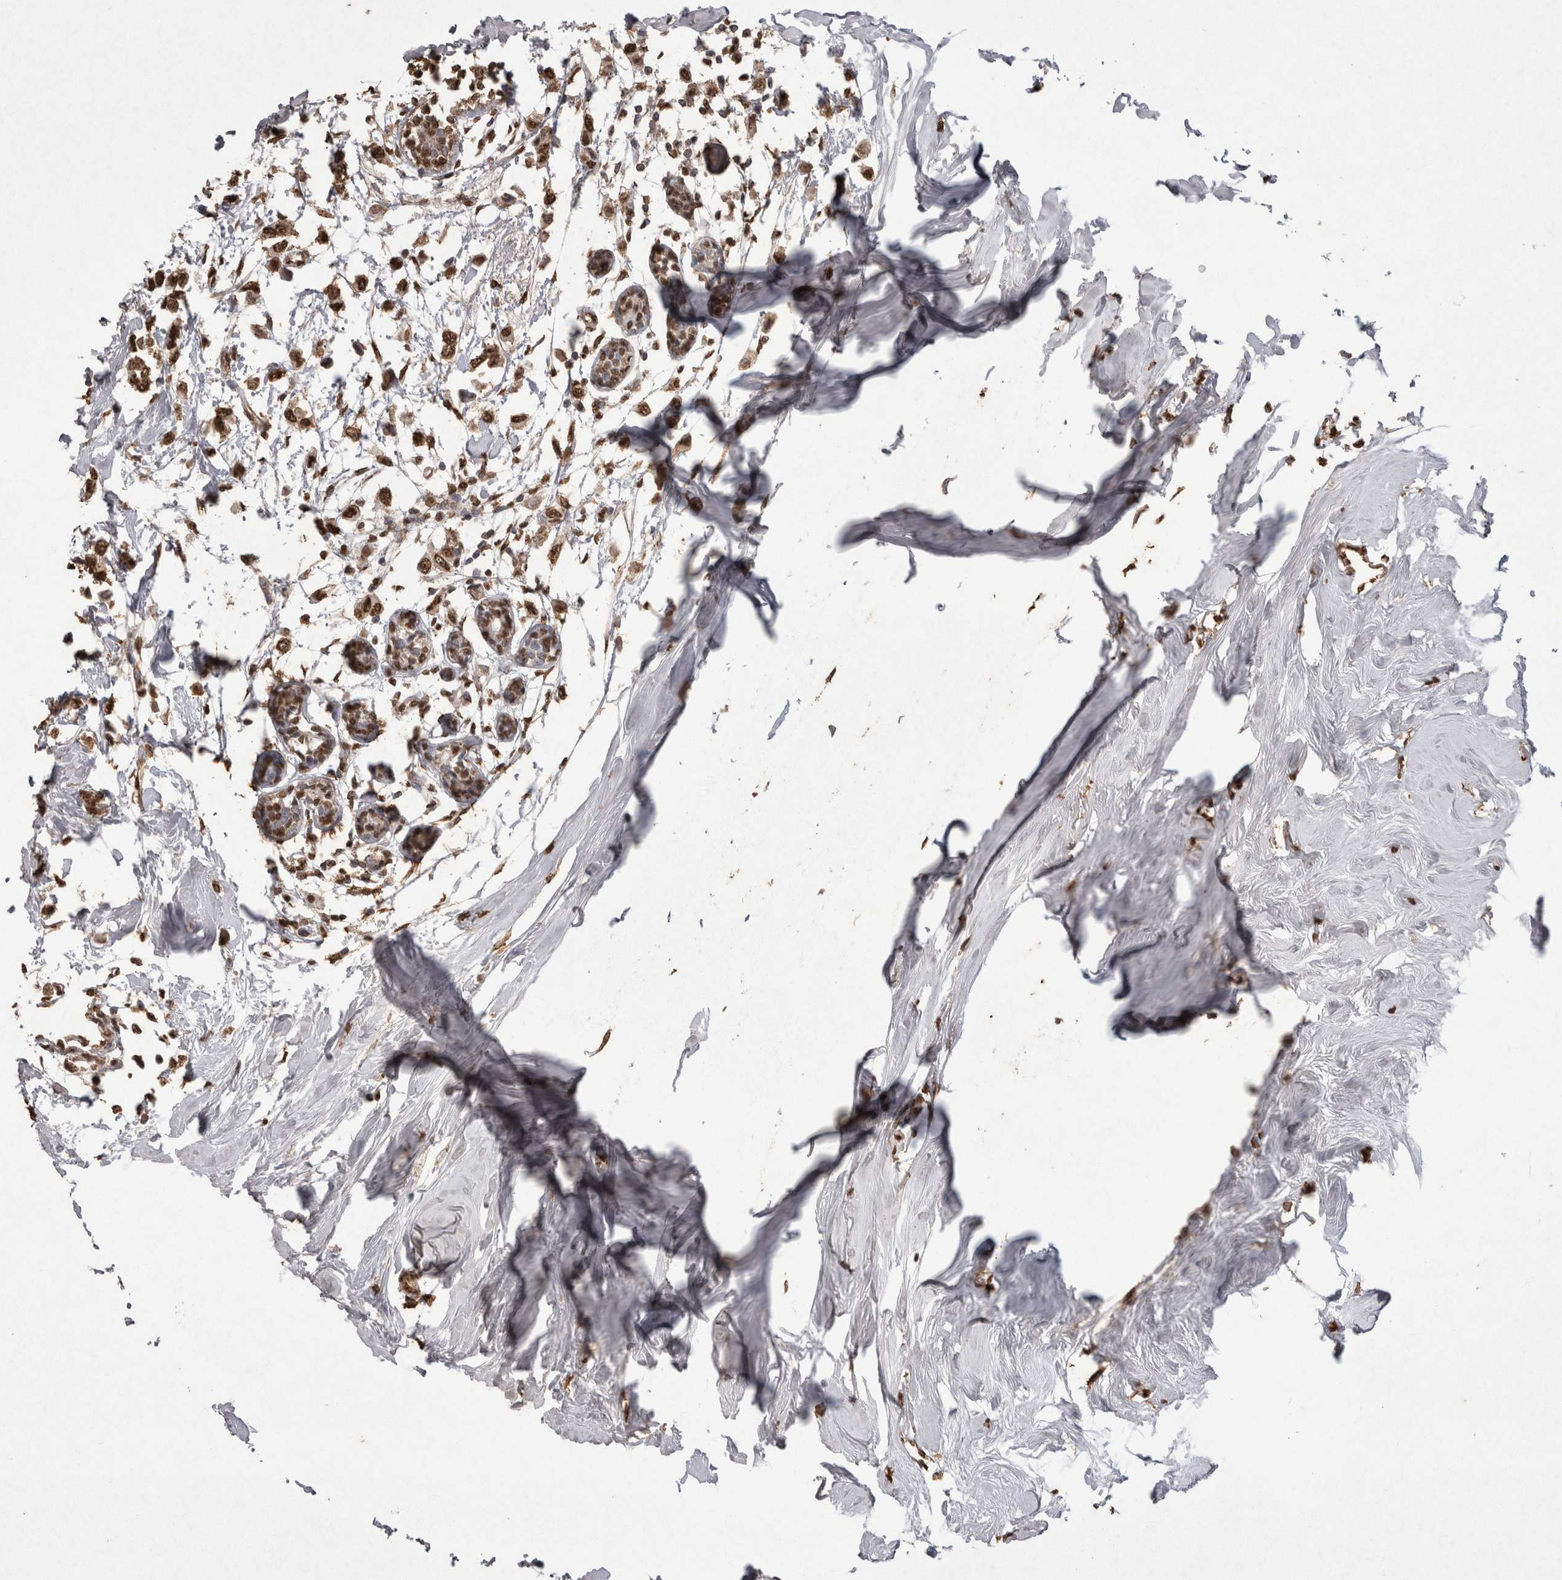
{"staining": {"intensity": "moderate", "quantity": ">75%", "location": "nuclear"}, "tissue": "breast cancer", "cell_type": "Tumor cells", "image_type": "cancer", "snomed": [{"axis": "morphology", "description": "Lobular carcinoma"}, {"axis": "topography", "description": "Breast"}], "caption": "There is medium levels of moderate nuclear positivity in tumor cells of breast lobular carcinoma, as demonstrated by immunohistochemical staining (brown color).", "gene": "POU5F1", "patient": {"sex": "female", "age": 51}}